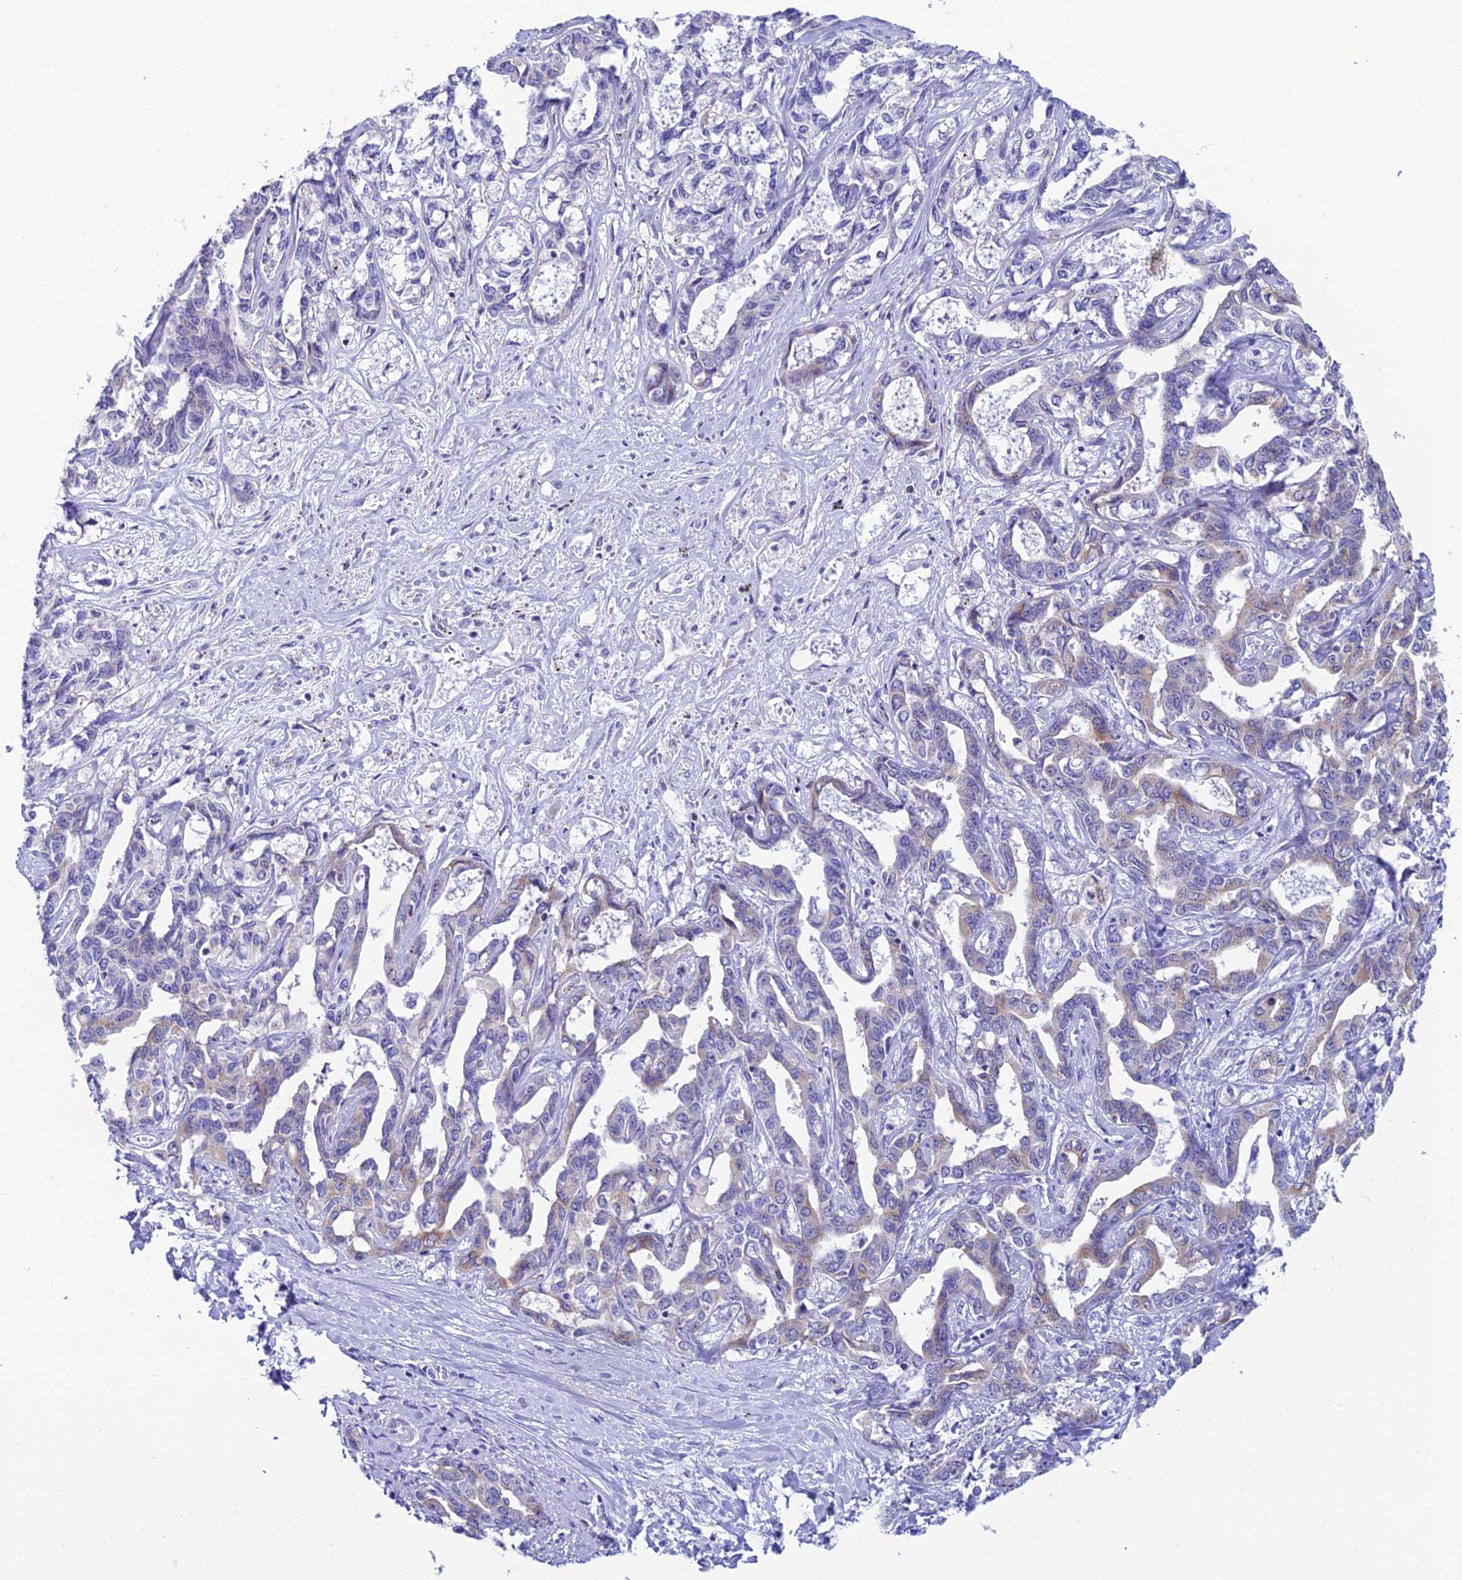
{"staining": {"intensity": "weak", "quantity": "<25%", "location": "cytoplasmic/membranous"}, "tissue": "liver cancer", "cell_type": "Tumor cells", "image_type": "cancer", "snomed": [{"axis": "morphology", "description": "Cholangiocarcinoma"}, {"axis": "topography", "description": "Liver"}], "caption": "There is no significant expression in tumor cells of liver cancer.", "gene": "REEP4", "patient": {"sex": "male", "age": 59}}